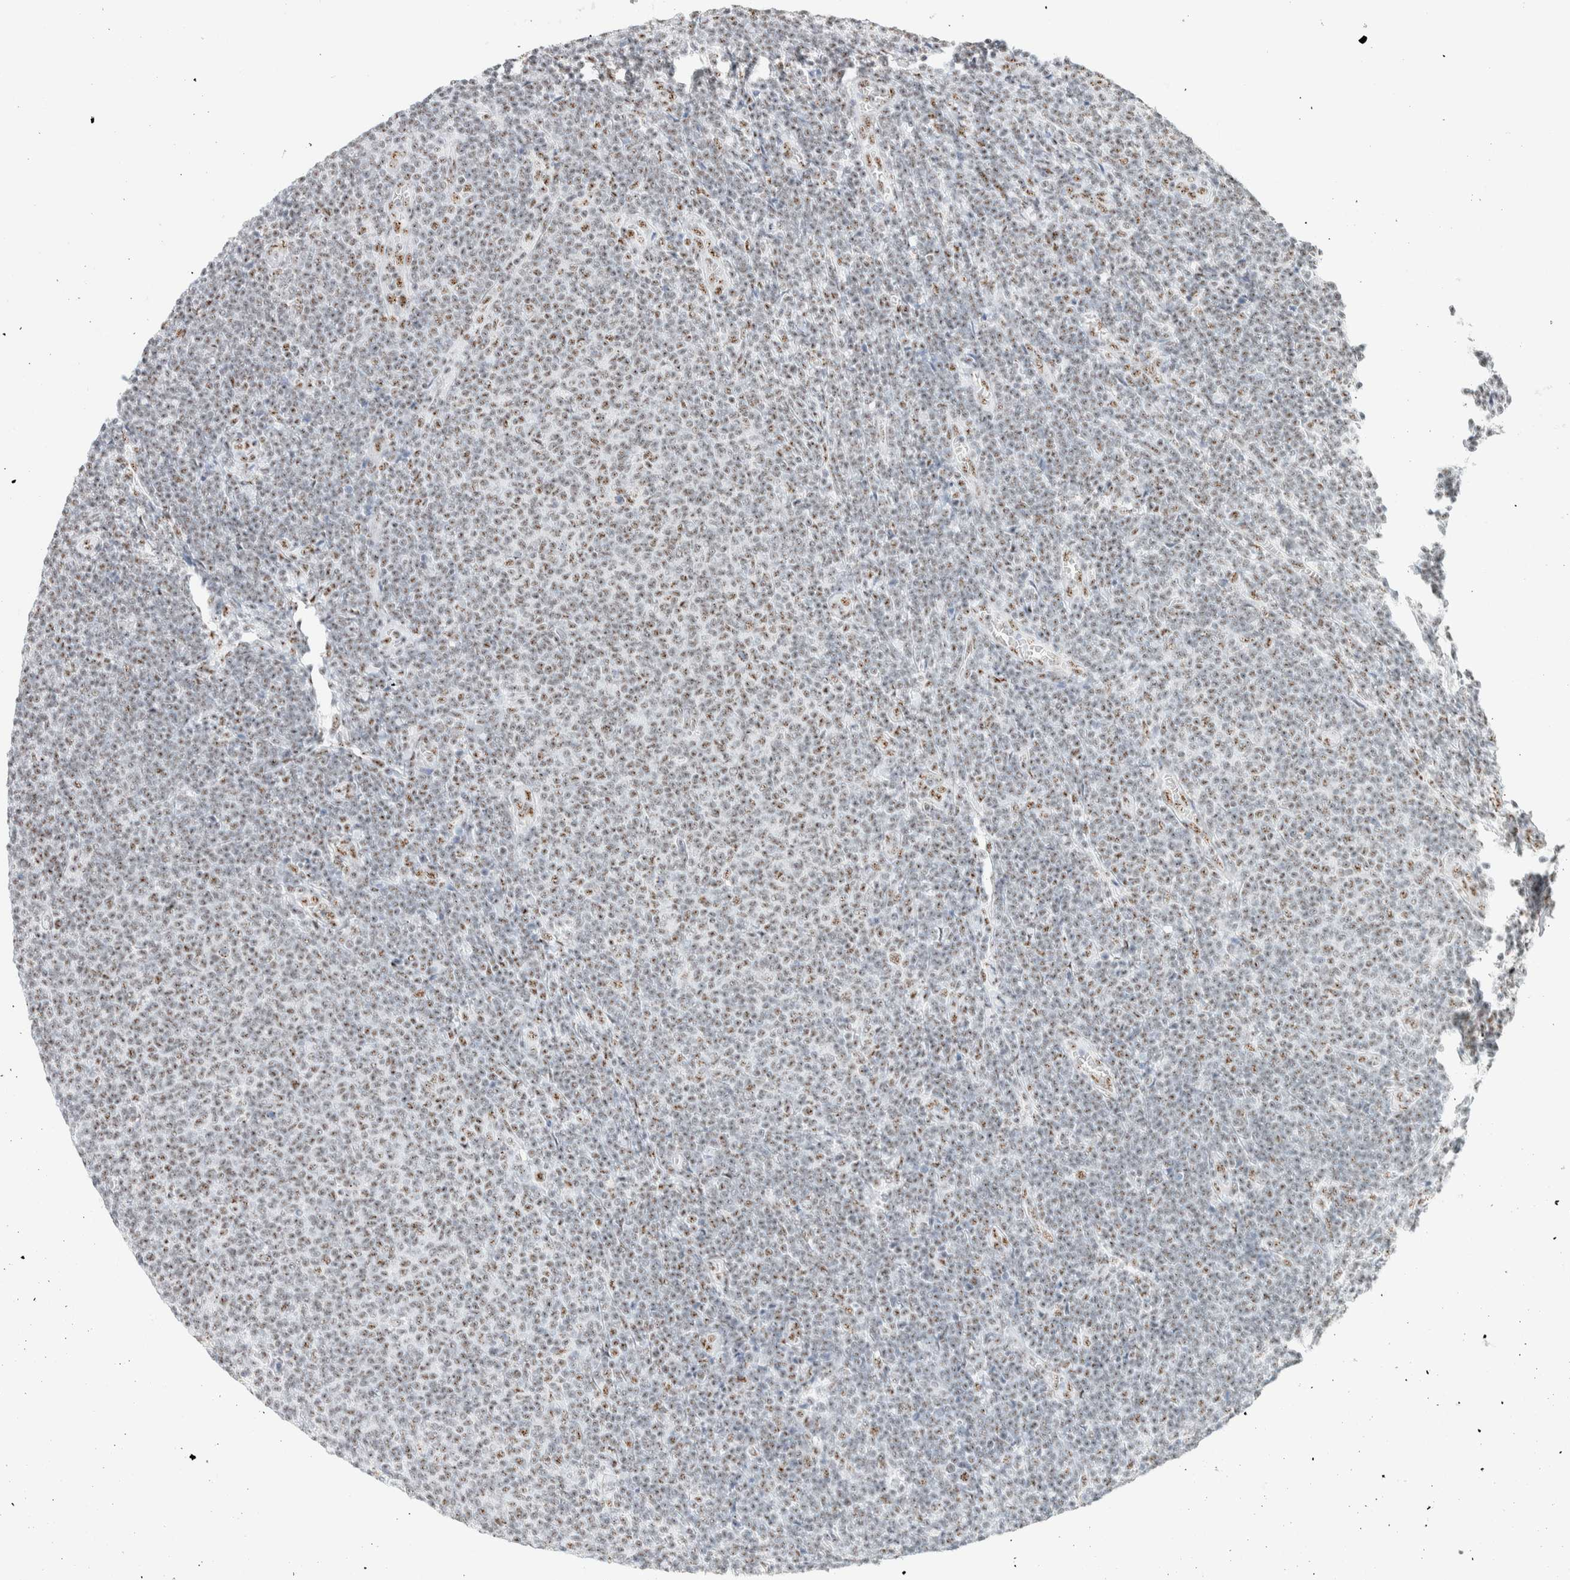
{"staining": {"intensity": "weak", "quantity": ">75%", "location": "nuclear"}, "tissue": "lymphoma", "cell_type": "Tumor cells", "image_type": "cancer", "snomed": [{"axis": "morphology", "description": "Malignant lymphoma, non-Hodgkin's type, Low grade"}, {"axis": "topography", "description": "Lymph node"}], "caption": "This histopathology image demonstrates IHC staining of malignant lymphoma, non-Hodgkin's type (low-grade), with low weak nuclear expression in about >75% of tumor cells.", "gene": "SON", "patient": {"sex": "male", "age": 66}}